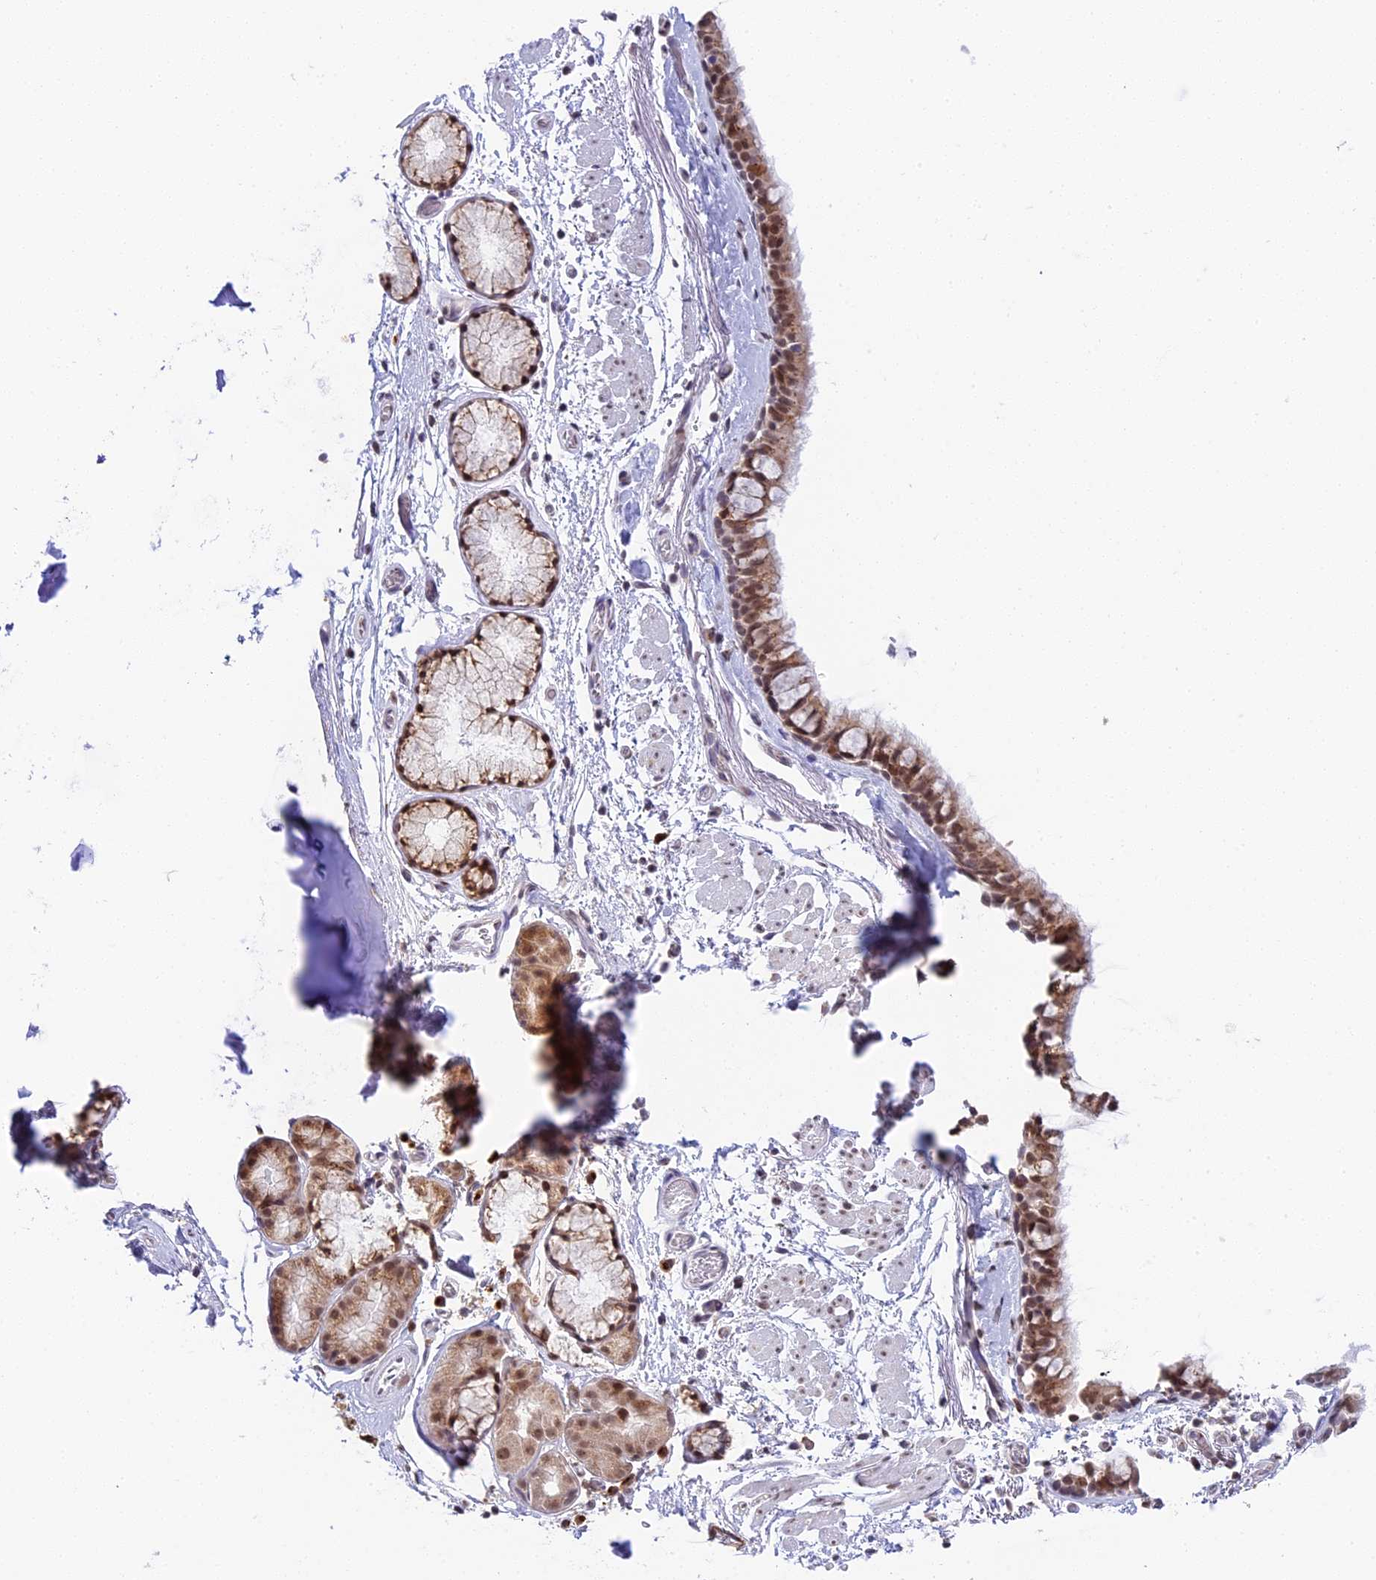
{"staining": {"intensity": "moderate", "quantity": ">75%", "location": "cytoplasmic/membranous,nuclear"}, "tissue": "bronchus", "cell_type": "Respiratory epithelial cells", "image_type": "normal", "snomed": [{"axis": "morphology", "description": "Normal tissue, NOS"}, {"axis": "topography", "description": "Bronchus"}], "caption": "Protein staining of benign bronchus exhibits moderate cytoplasmic/membranous,nuclear staining in approximately >75% of respiratory epithelial cells. (DAB (3,3'-diaminobenzidine) IHC, brown staining for protein, blue staining for nuclei).", "gene": "HEATR5B", "patient": {"sex": "male", "age": 65}}